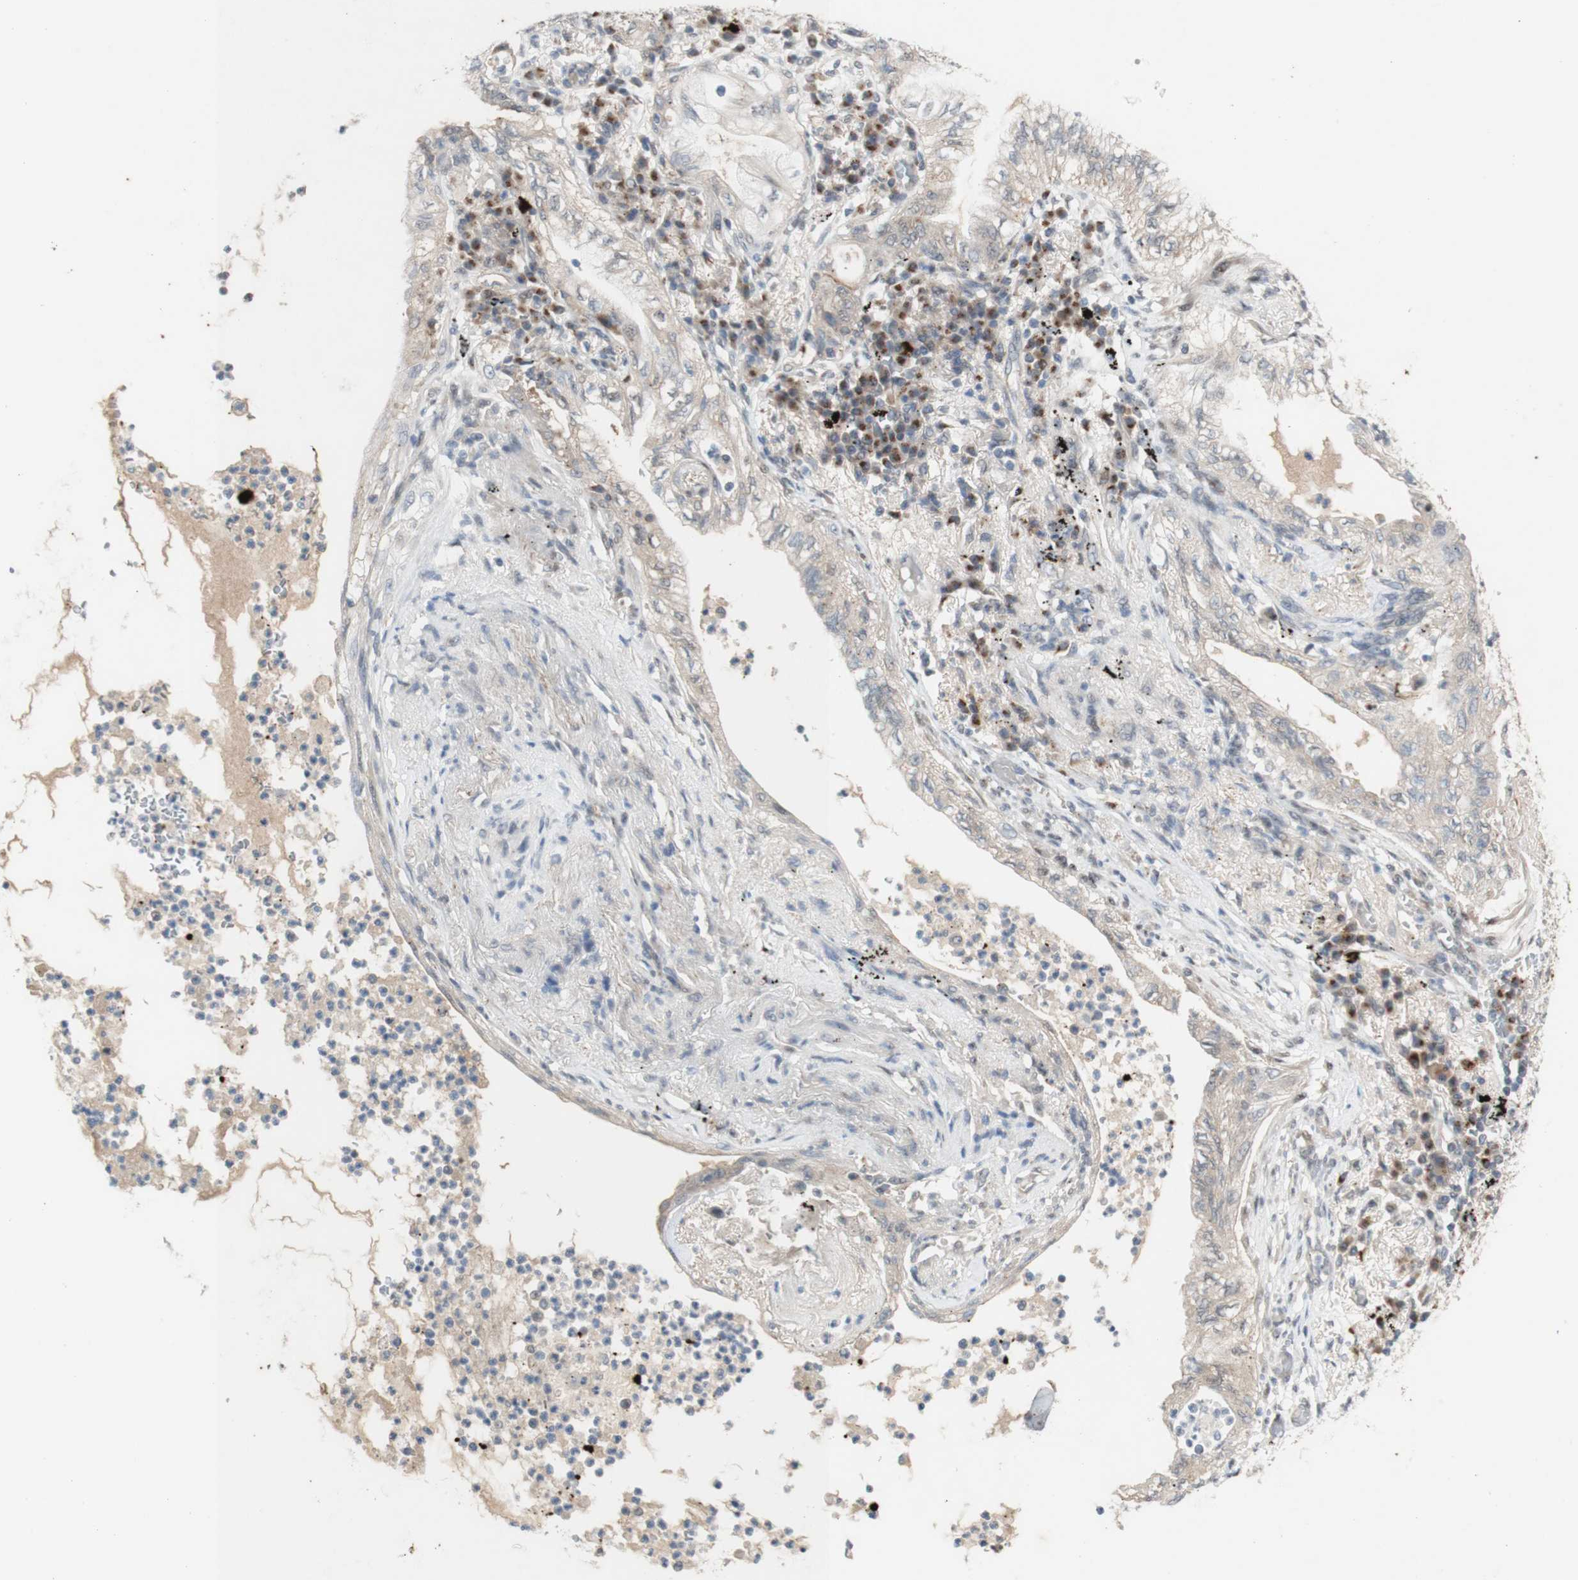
{"staining": {"intensity": "weak", "quantity": ">75%", "location": "cytoplasmic/membranous"}, "tissue": "lung cancer", "cell_type": "Tumor cells", "image_type": "cancer", "snomed": [{"axis": "morphology", "description": "Normal tissue, NOS"}, {"axis": "morphology", "description": "Adenocarcinoma, NOS"}, {"axis": "topography", "description": "Bronchus"}, {"axis": "topography", "description": "Lung"}], "caption": "Weak cytoplasmic/membranous protein positivity is seen in about >75% of tumor cells in lung cancer (adenocarcinoma).", "gene": "CYLD", "patient": {"sex": "female", "age": 70}}